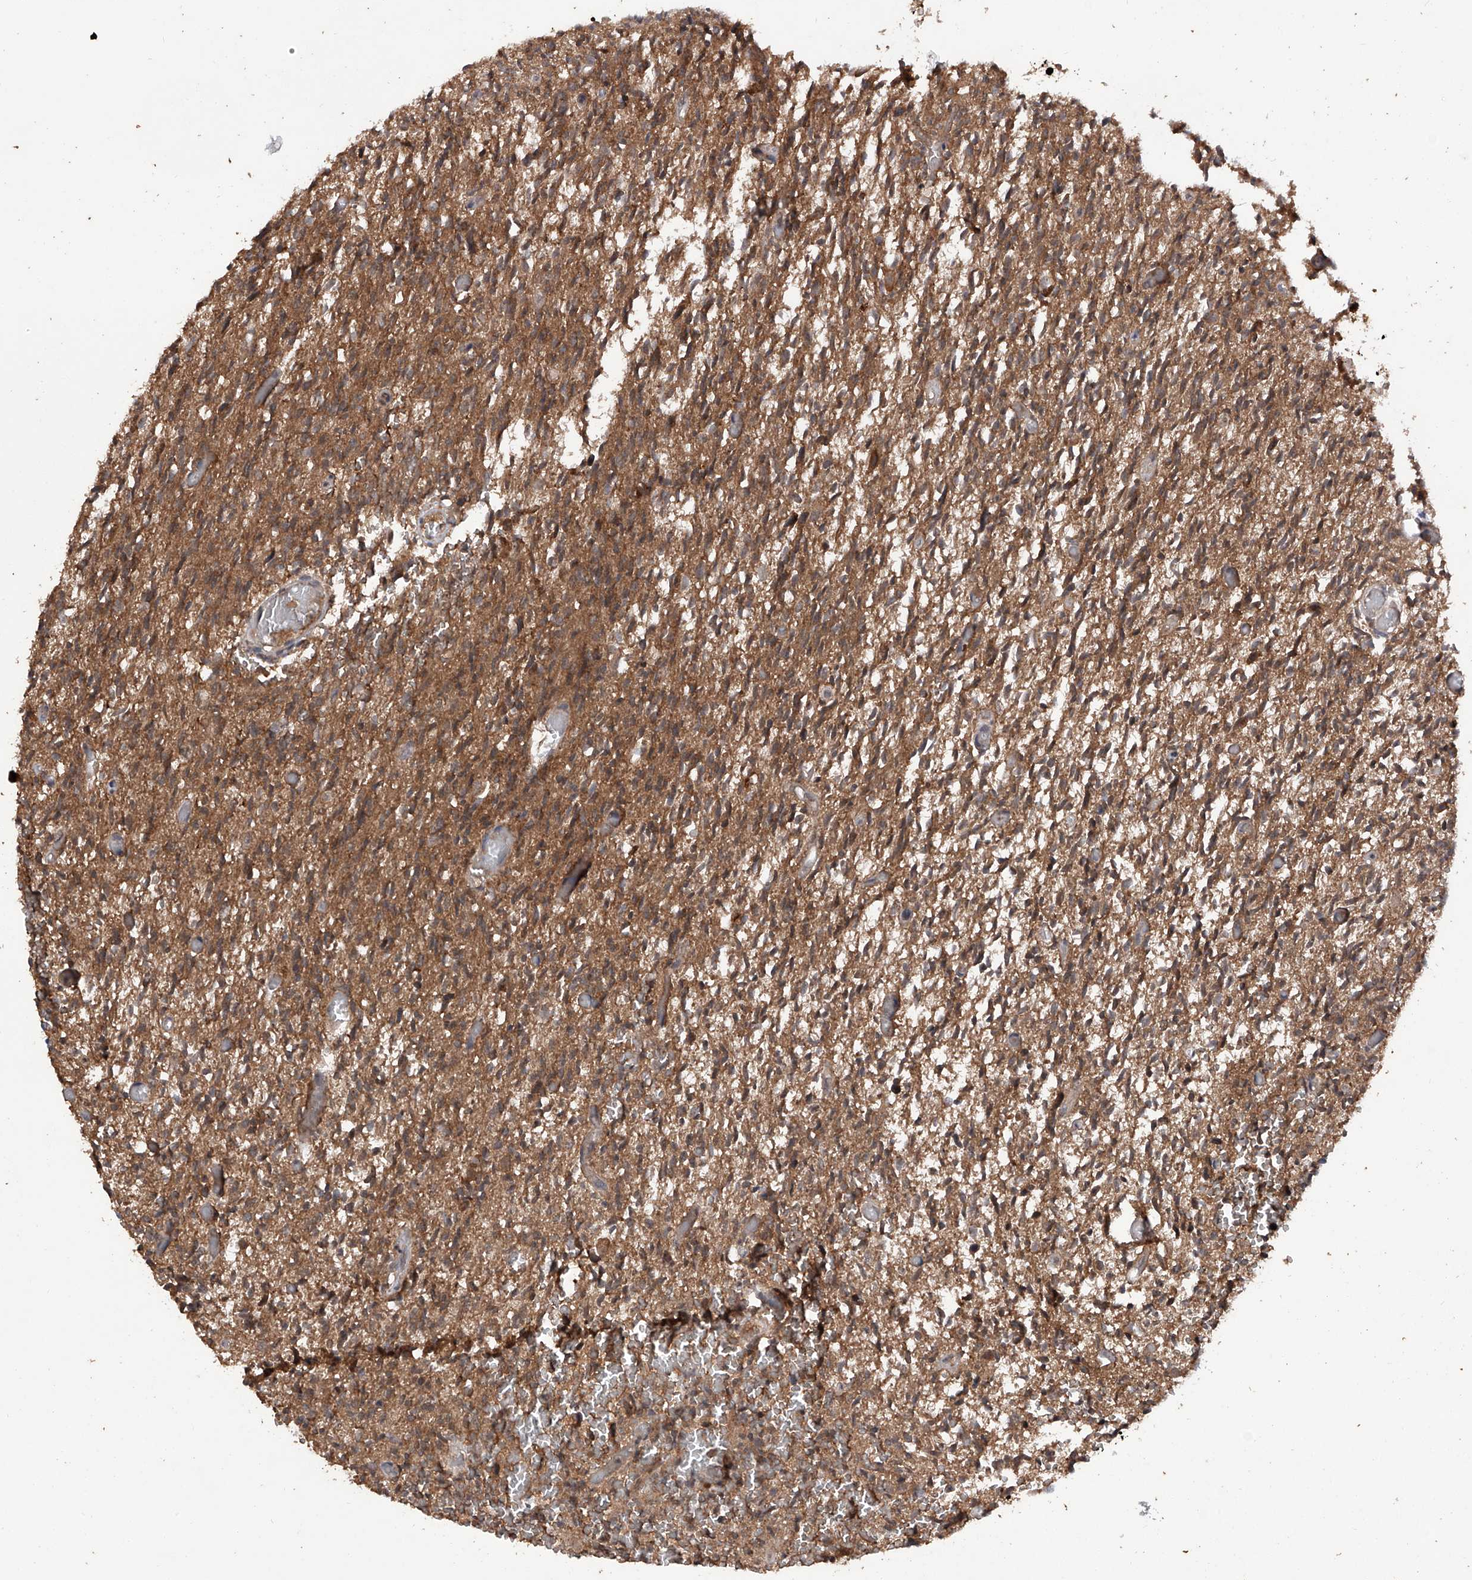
{"staining": {"intensity": "moderate", "quantity": ">75%", "location": "cytoplasmic/membranous"}, "tissue": "glioma", "cell_type": "Tumor cells", "image_type": "cancer", "snomed": [{"axis": "morphology", "description": "Glioma, malignant, High grade"}, {"axis": "topography", "description": "Brain"}], "caption": "This is an image of IHC staining of malignant glioma (high-grade), which shows moderate expression in the cytoplasmic/membranous of tumor cells.", "gene": "LYSMD4", "patient": {"sex": "female", "age": 57}}